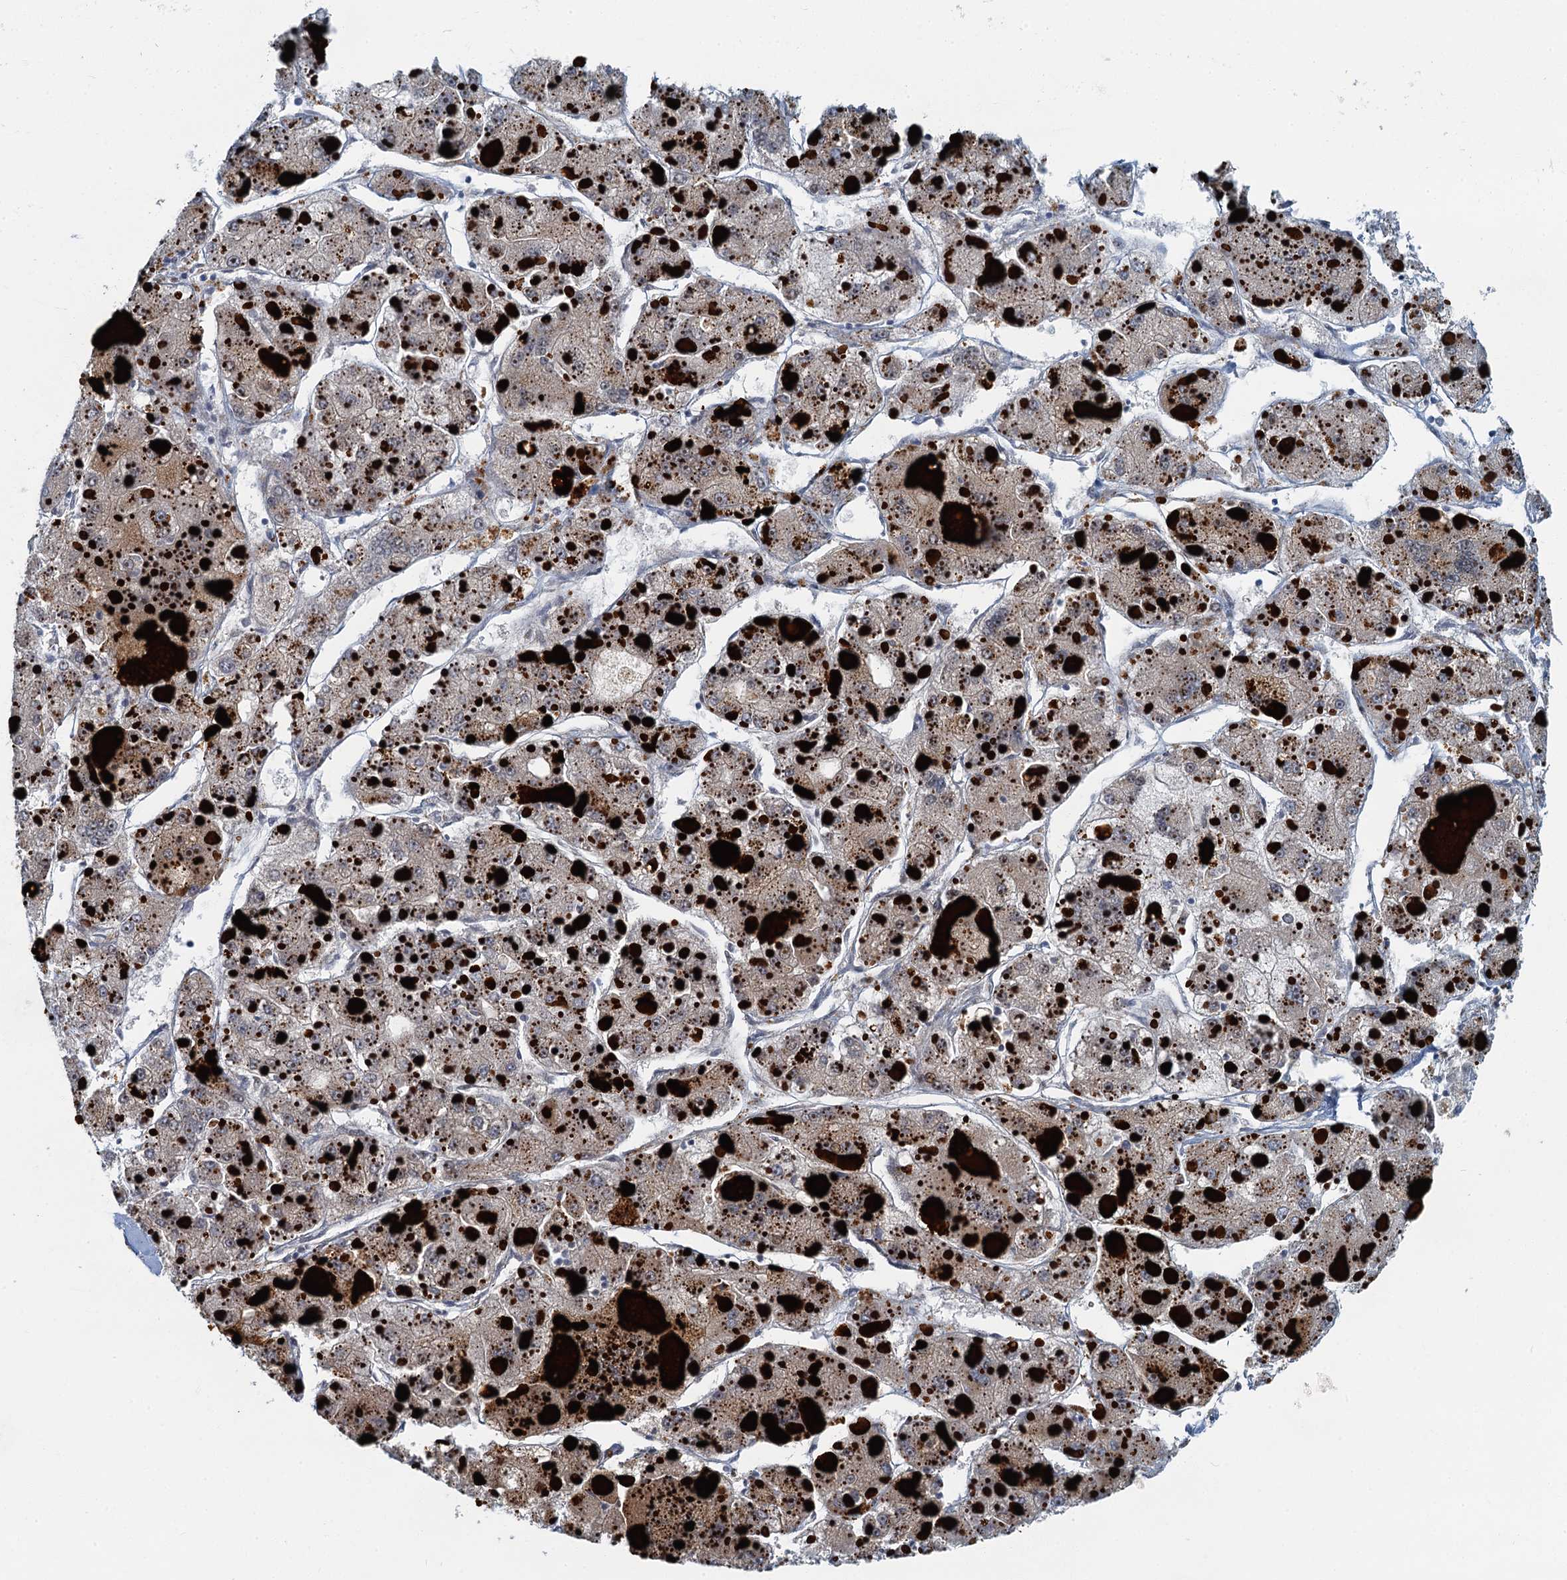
{"staining": {"intensity": "negative", "quantity": "none", "location": "none"}, "tissue": "liver cancer", "cell_type": "Tumor cells", "image_type": "cancer", "snomed": [{"axis": "morphology", "description": "Carcinoma, Hepatocellular, NOS"}, {"axis": "topography", "description": "Liver"}], "caption": "This image is of liver cancer stained with IHC to label a protein in brown with the nuclei are counter-stained blue. There is no positivity in tumor cells.", "gene": "LYPD3", "patient": {"sex": "female", "age": 73}}